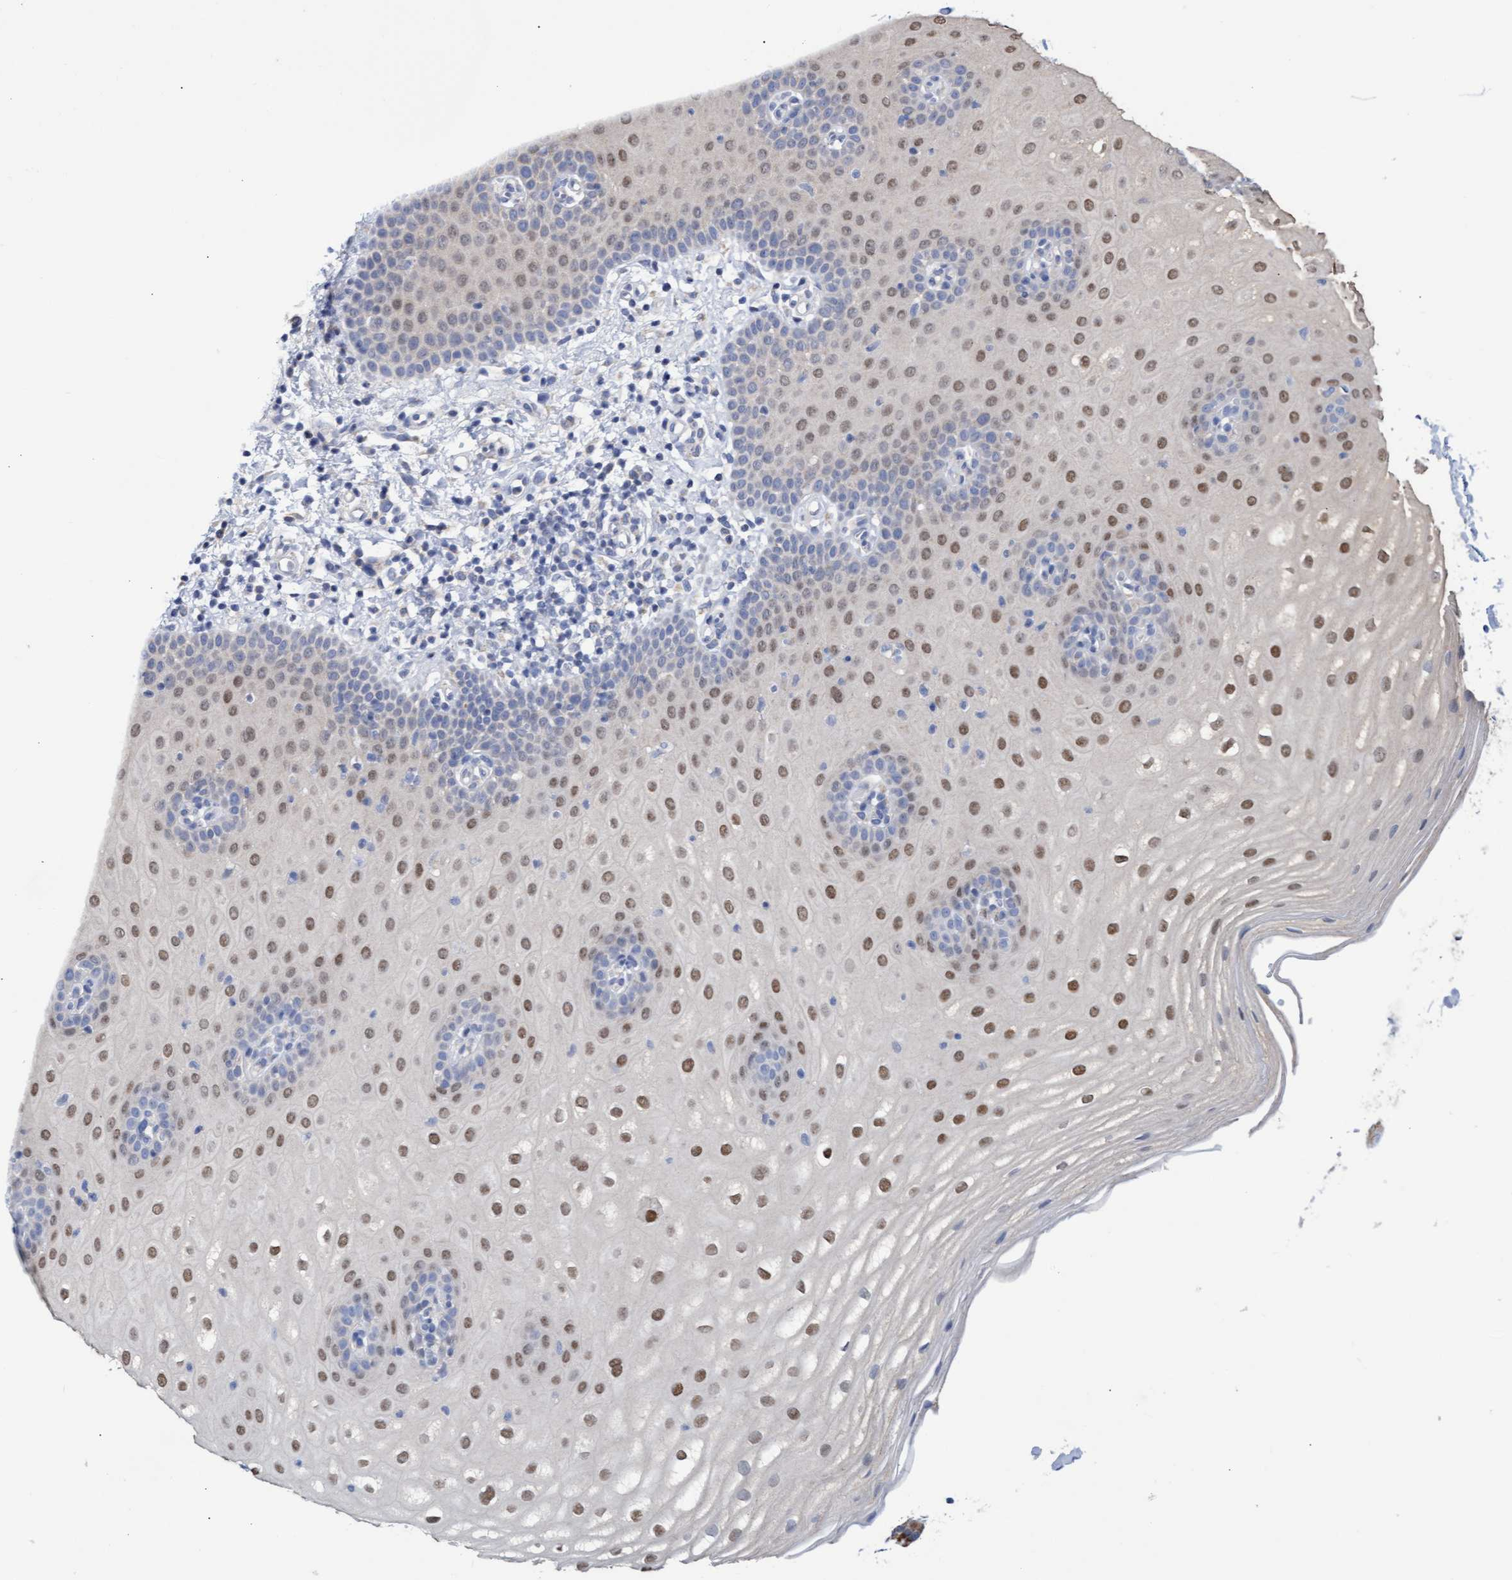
{"staining": {"intensity": "moderate", "quantity": "25%-75%", "location": "nuclear"}, "tissue": "oral mucosa", "cell_type": "Squamous epithelial cells", "image_type": "normal", "snomed": [{"axis": "morphology", "description": "Normal tissue, NOS"}, {"axis": "topography", "description": "Skin"}, {"axis": "topography", "description": "Oral tissue"}], "caption": "Moderate nuclear staining for a protein is seen in about 25%-75% of squamous epithelial cells of unremarkable oral mucosa using immunohistochemistry (IHC).", "gene": "ZNF750", "patient": {"sex": "male", "age": 84}}